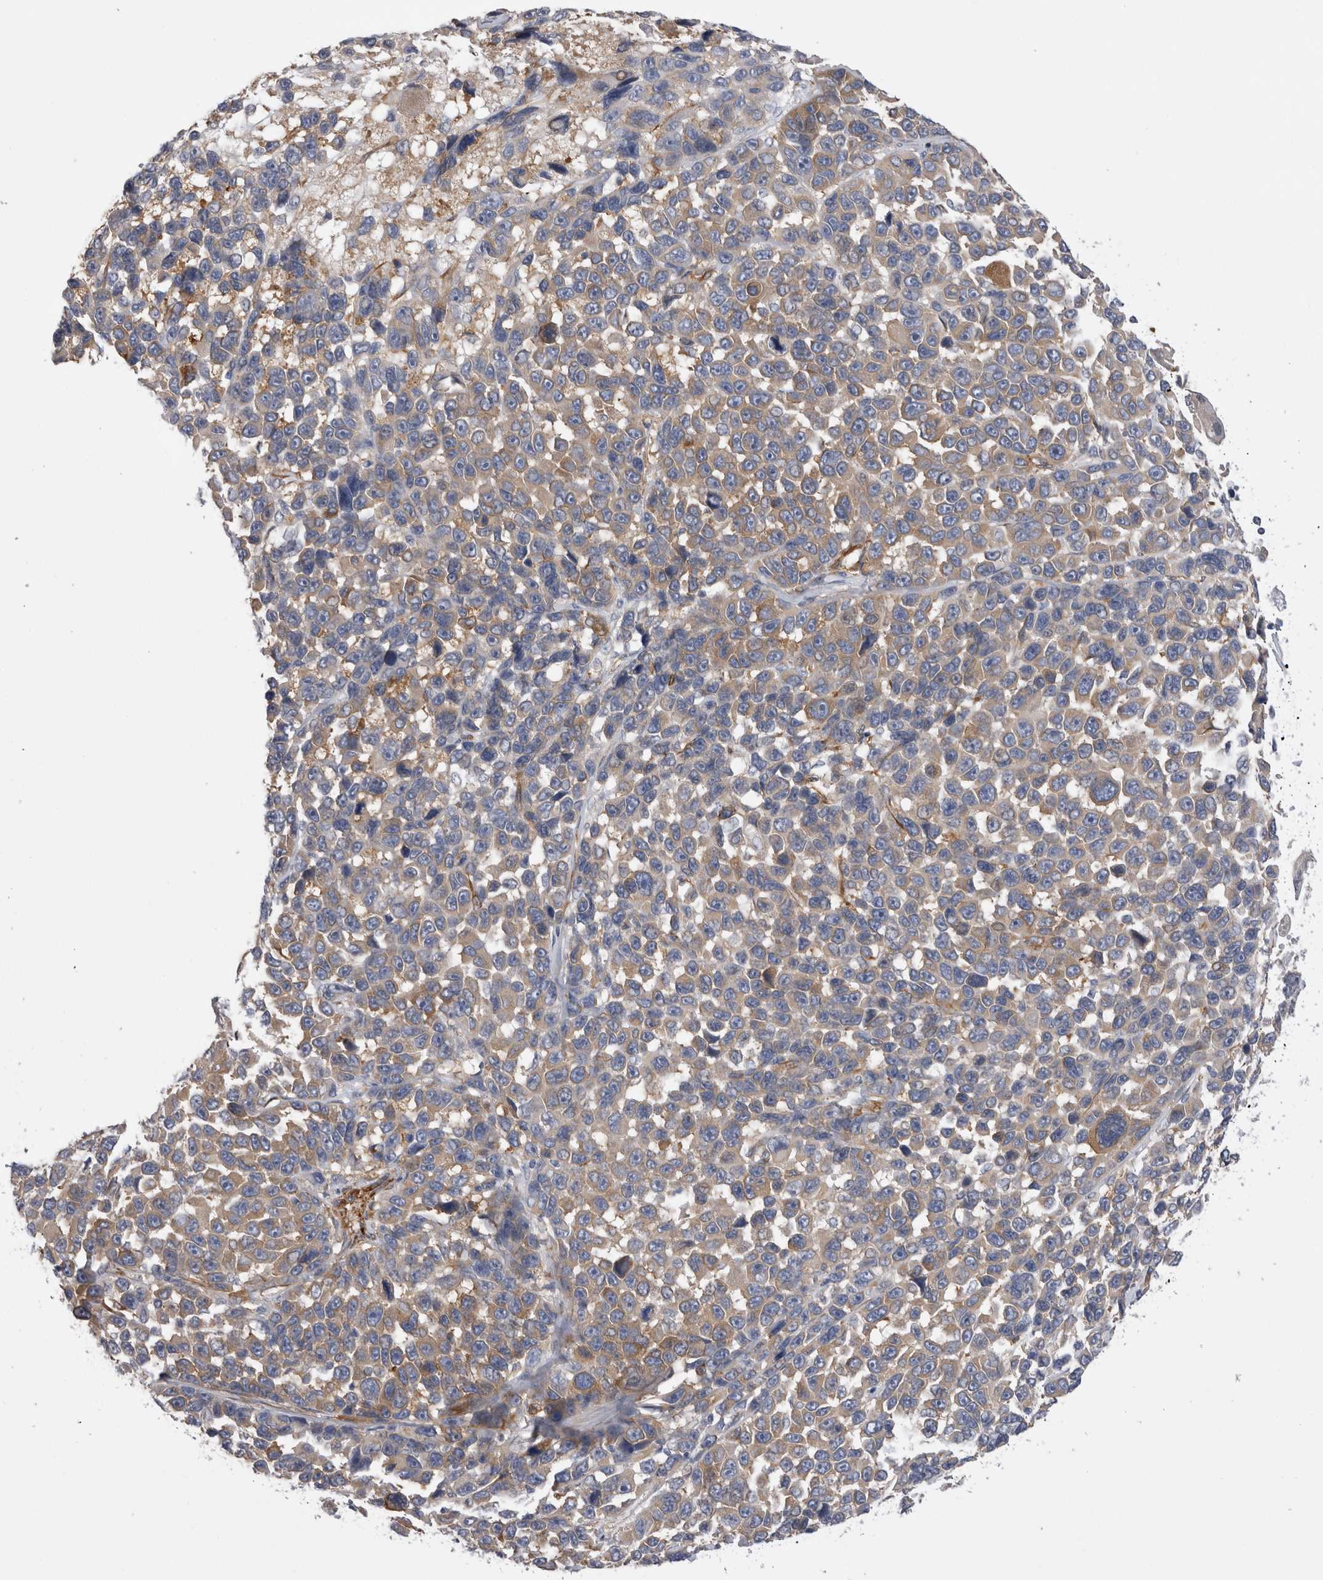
{"staining": {"intensity": "weak", "quantity": ">75%", "location": "cytoplasmic/membranous"}, "tissue": "melanoma", "cell_type": "Tumor cells", "image_type": "cancer", "snomed": [{"axis": "morphology", "description": "Malignant melanoma, NOS"}, {"axis": "topography", "description": "Skin"}], "caption": "Tumor cells reveal low levels of weak cytoplasmic/membranous expression in about >75% of cells in human malignant melanoma.", "gene": "EPRS1", "patient": {"sex": "male", "age": 53}}